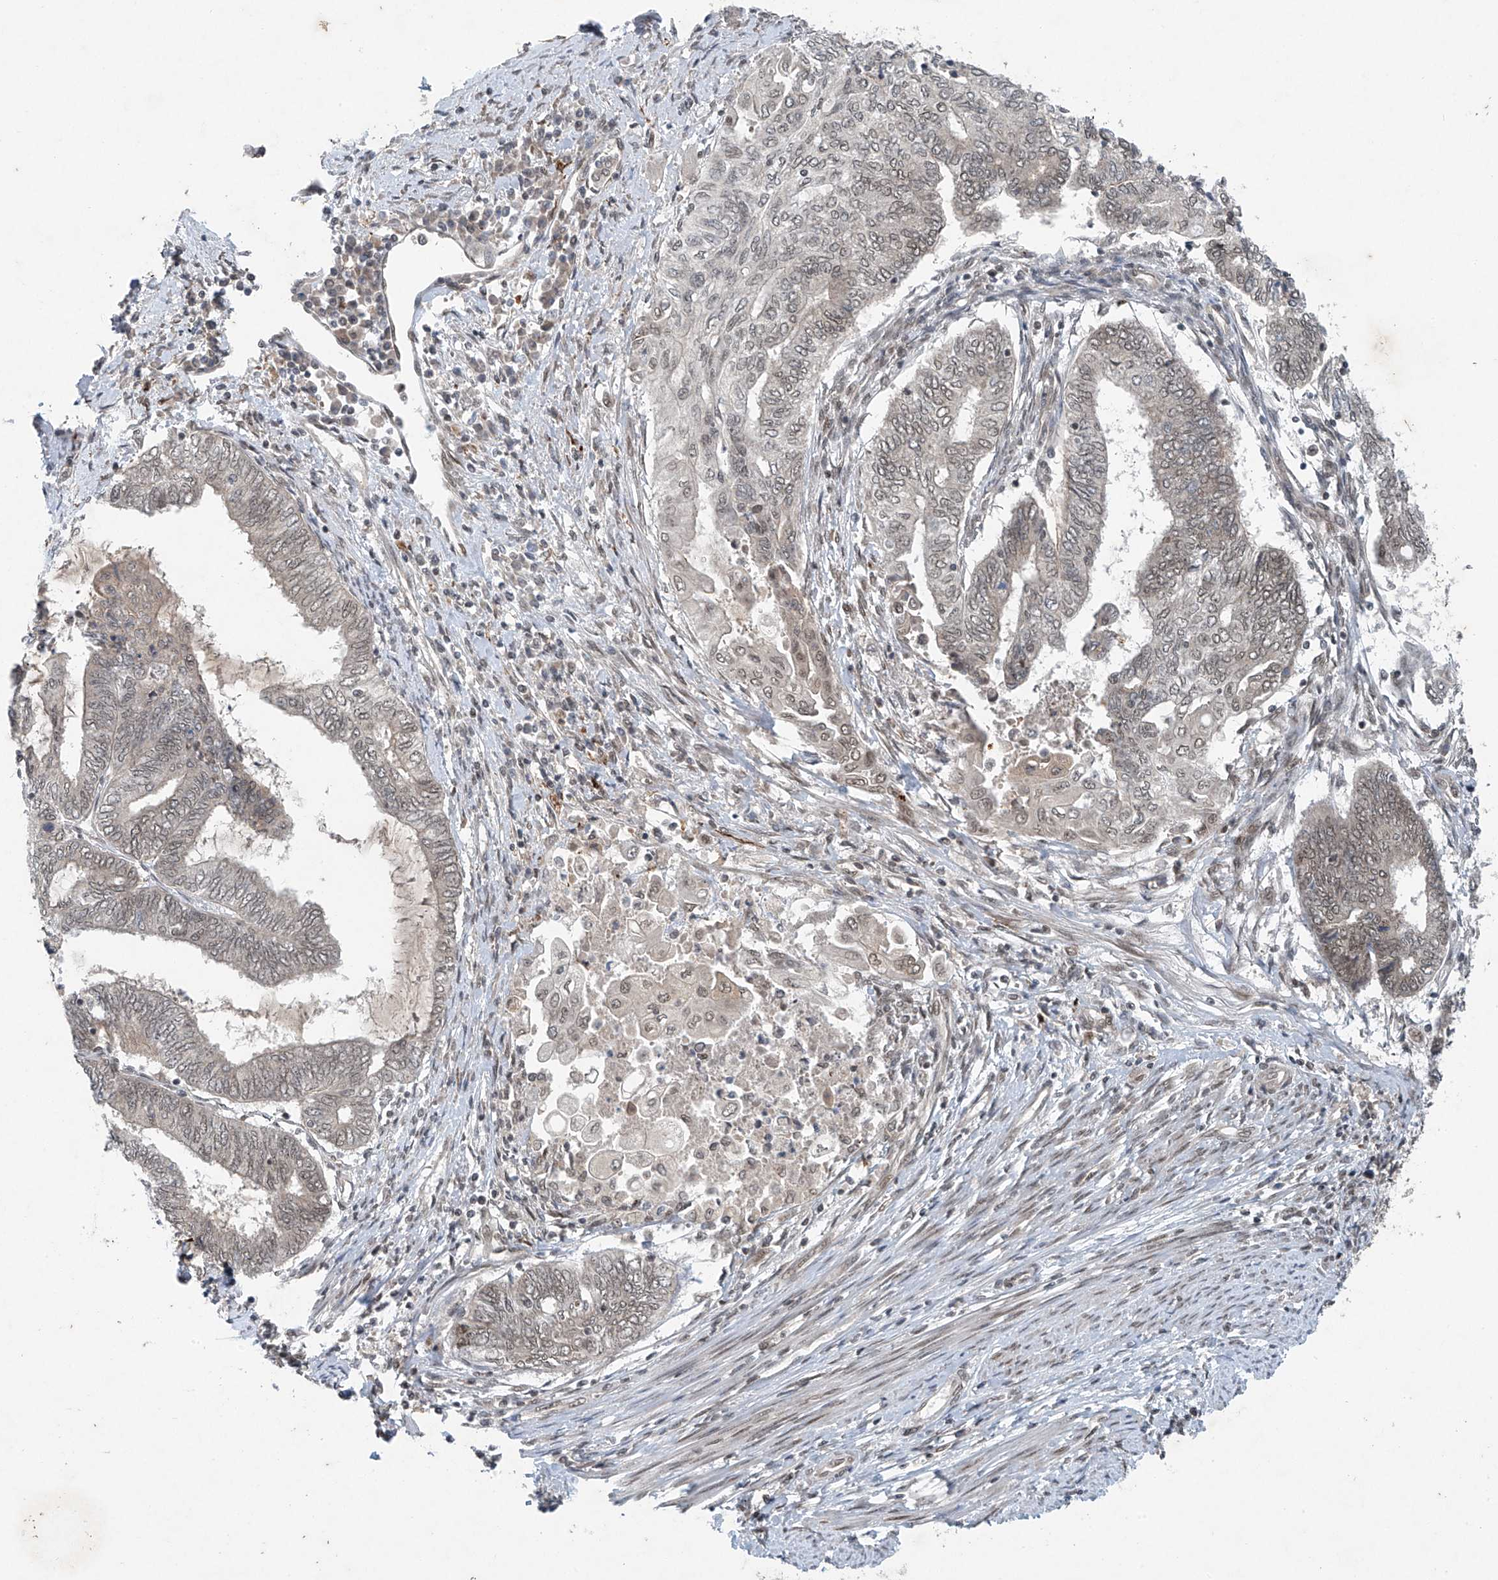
{"staining": {"intensity": "weak", "quantity": "<25%", "location": "nuclear"}, "tissue": "endometrial cancer", "cell_type": "Tumor cells", "image_type": "cancer", "snomed": [{"axis": "morphology", "description": "Adenocarcinoma, NOS"}, {"axis": "topography", "description": "Uterus"}, {"axis": "topography", "description": "Endometrium"}], "caption": "Protein analysis of endometrial cancer (adenocarcinoma) exhibits no significant expression in tumor cells. Nuclei are stained in blue.", "gene": "TAF8", "patient": {"sex": "female", "age": 70}}